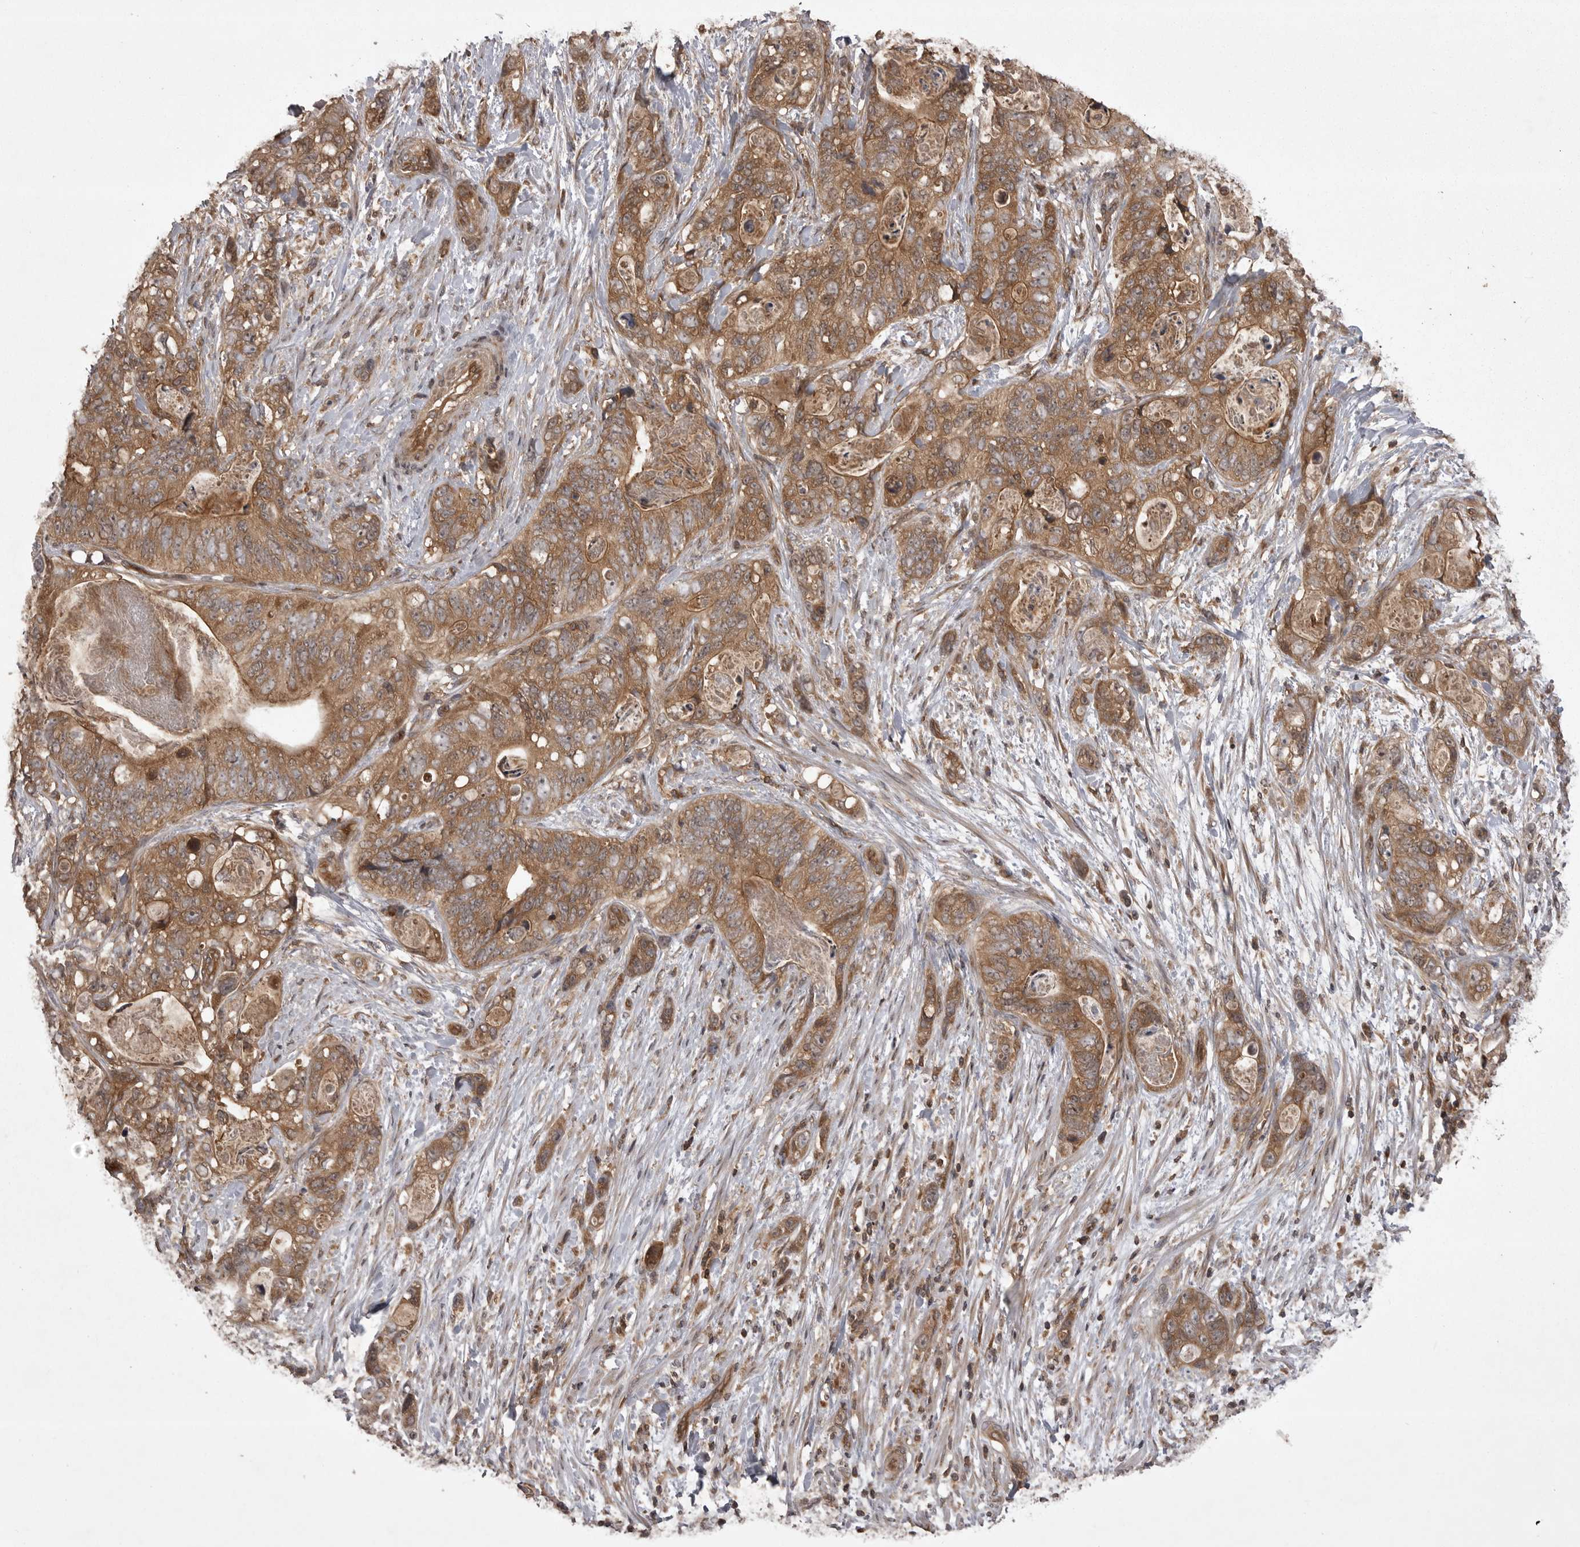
{"staining": {"intensity": "moderate", "quantity": ">75%", "location": "cytoplasmic/membranous"}, "tissue": "stomach cancer", "cell_type": "Tumor cells", "image_type": "cancer", "snomed": [{"axis": "morphology", "description": "Normal tissue, NOS"}, {"axis": "morphology", "description": "Adenocarcinoma, NOS"}, {"axis": "topography", "description": "Stomach"}], "caption": "Immunohistochemistry micrograph of neoplastic tissue: human stomach adenocarcinoma stained using immunohistochemistry (IHC) exhibits medium levels of moderate protein expression localized specifically in the cytoplasmic/membranous of tumor cells, appearing as a cytoplasmic/membranous brown color.", "gene": "STK24", "patient": {"sex": "female", "age": 89}}